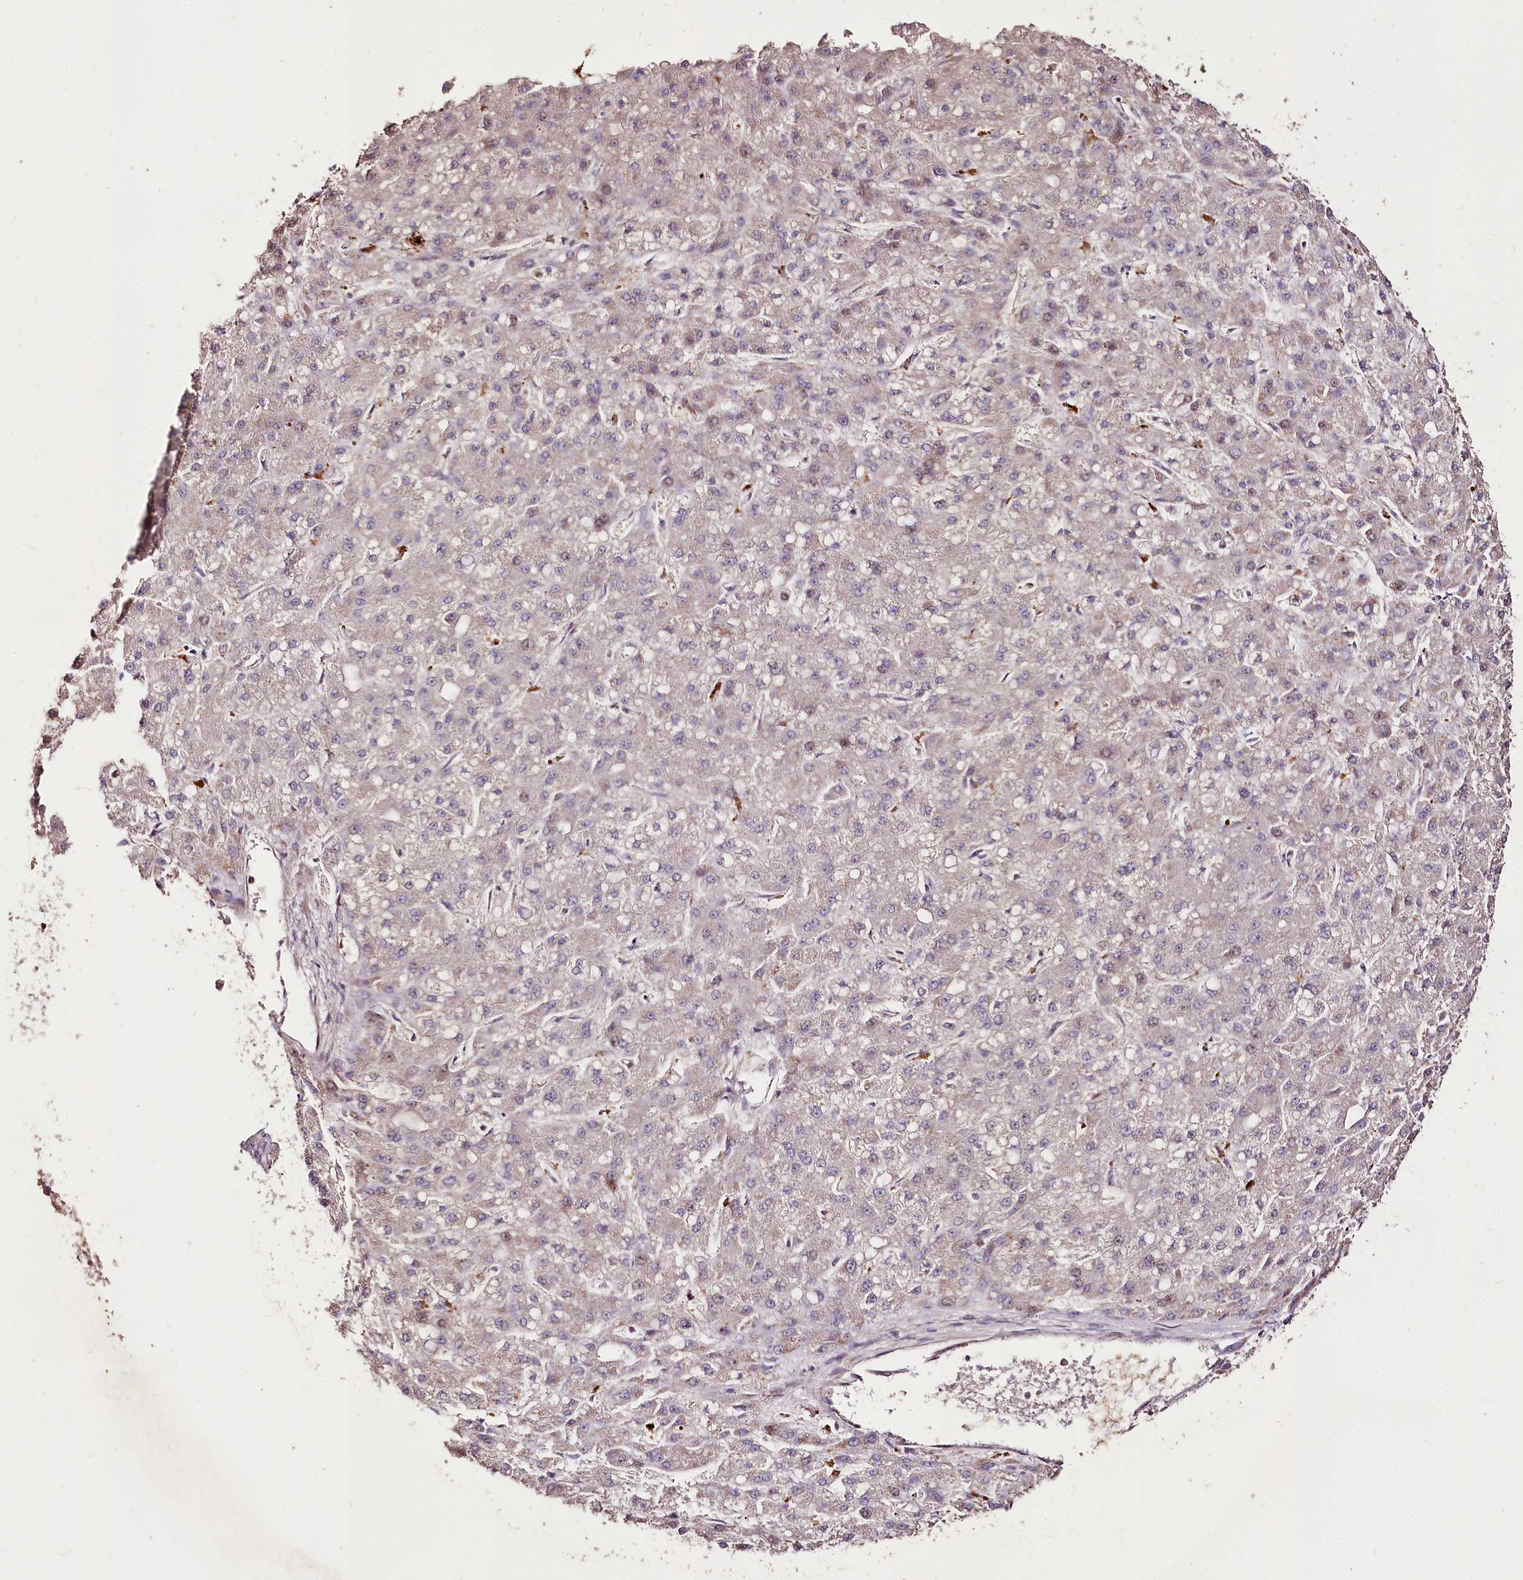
{"staining": {"intensity": "weak", "quantity": "<25%", "location": "cytoplasmic/membranous"}, "tissue": "liver cancer", "cell_type": "Tumor cells", "image_type": "cancer", "snomed": [{"axis": "morphology", "description": "Carcinoma, Hepatocellular, NOS"}, {"axis": "topography", "description": "Liver"}], "caption": "Micrograph shows no protein positivity in tumor cells of liver cancer (hepatocellular carcinoma) tissue. (Stains: DAB immunohistochemistry (IHC) with hematoxylin counter stain, Microscopy: brightfield microscopy at high magnification).", "gene": "CARD19", "patient": {"sex": "male", "age": 67}}